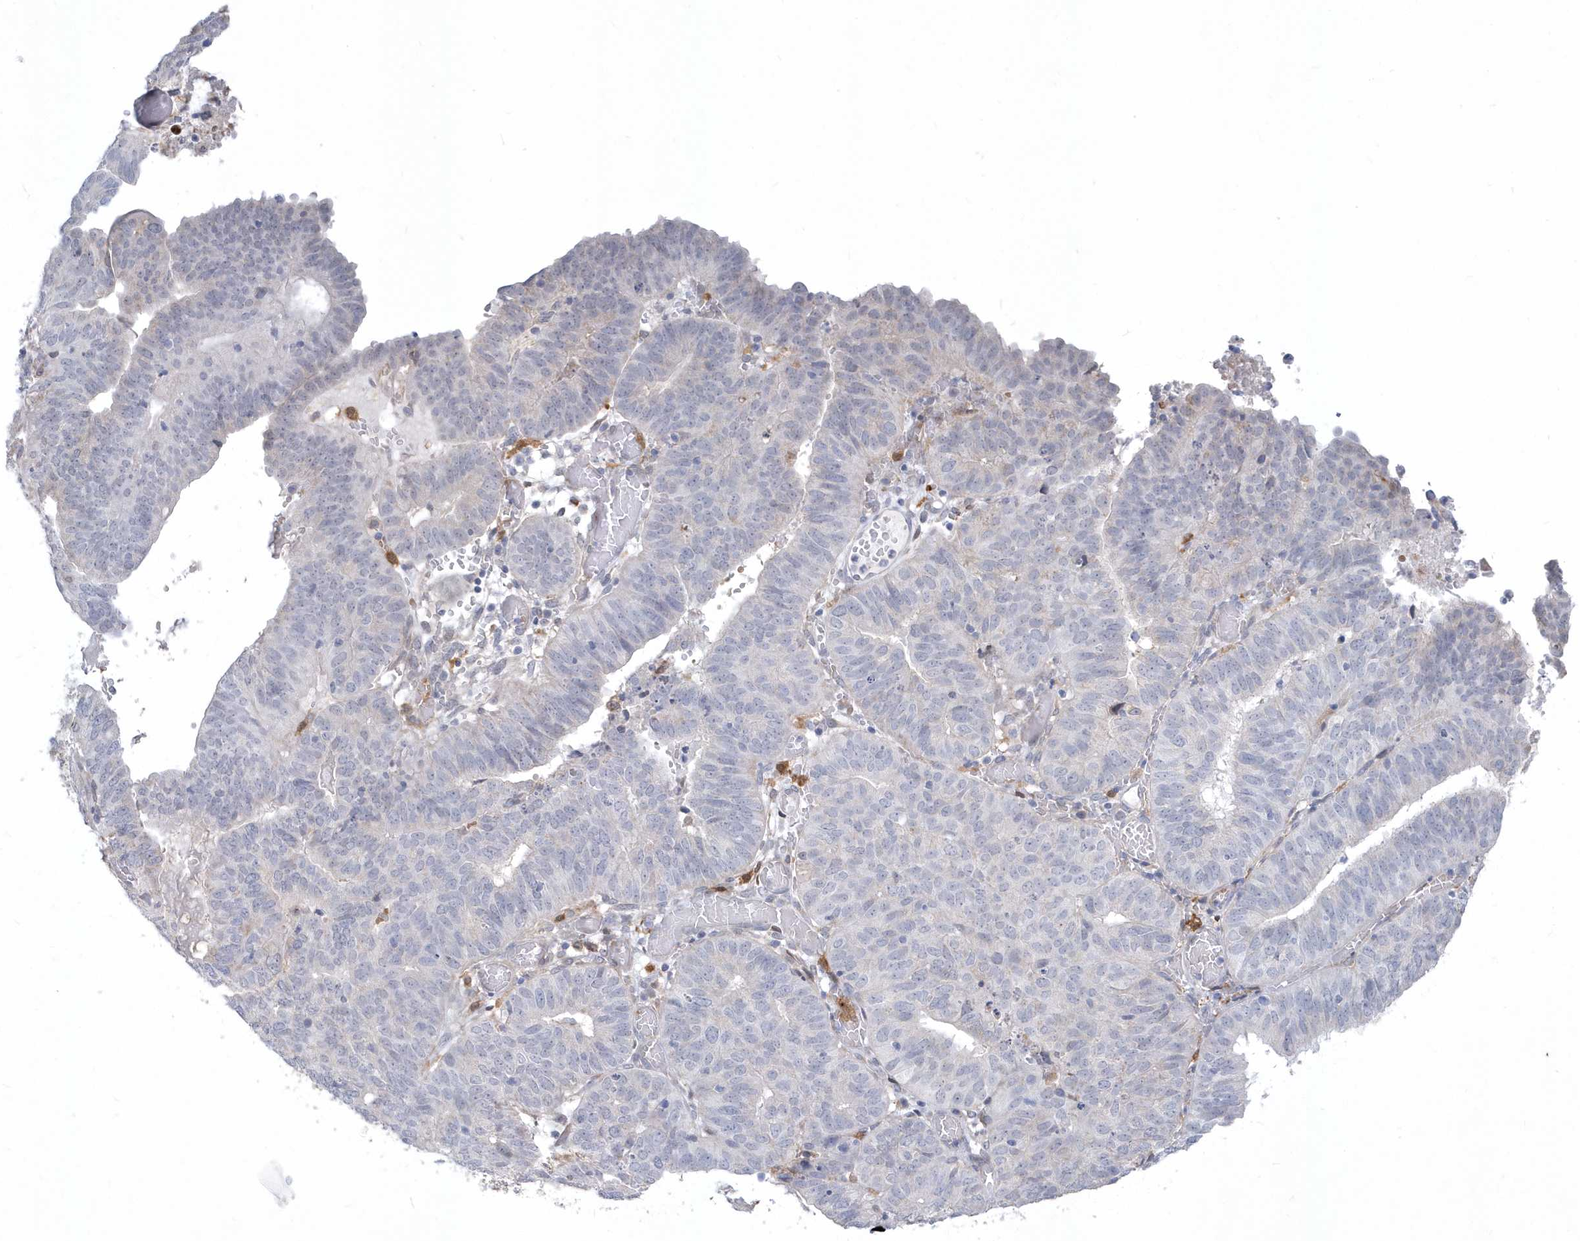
{"staining": {"intensity": "negative", "quantity": "none", "location": "none"}, "tissue": "endometrial cancer", "cell_type": "Tumor cells", "image_type": "cancer", "snomed": [{"axis": "morphology", "description": "Adenocarcinoma, NOS"}, {"axis": "topography", "description": "Uterus"}], "caption": "Immunohistochemical staining of endometrial cancer shows no significant positivity in tumor cells.", "gene": "TSPEAR", "patient": {"sex": "female", "age": 77}}